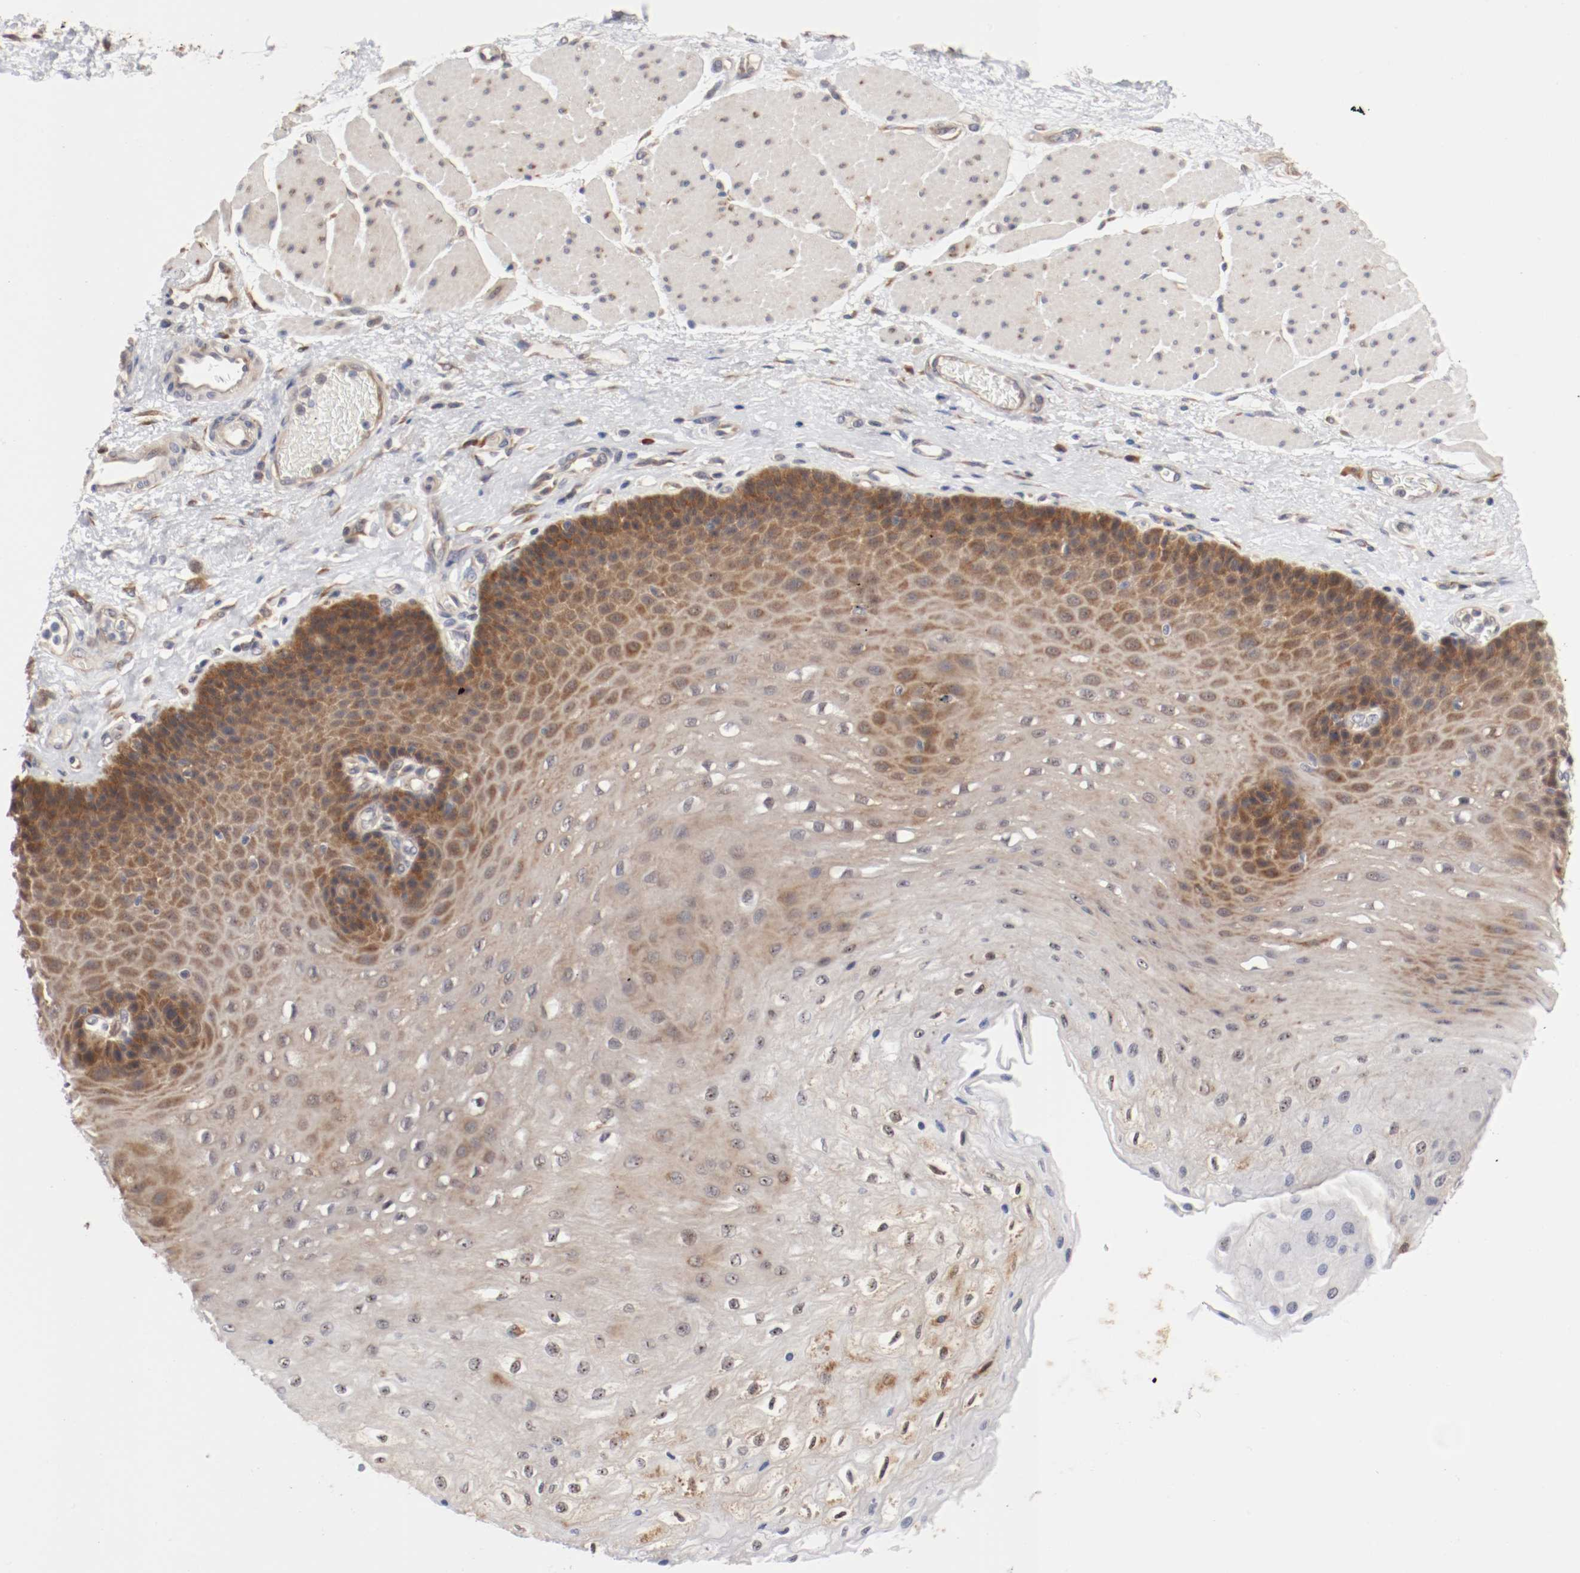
{"staining": {"intensity": "moderate", "quantity": "25%-75%", "location": "cytoplasmic/membranous"}, "tissue": "esophagus", "cell_type": "Squamous epithelial cells", "image_type": "normal", "snomed": [{"axis": "morphology", "description": "Normal tissue, NOS"}, {"axis": "topography", "description": "Esophagus"}], "caption": "A photomicrograph showing moderate cytoplasmic/membranous positivity in about 25%-75% of squamous epithelial cells in unremarkable esophagus, as visualized by brown immunohistochemical staining.", "gene": "FKBP3", "patient": {"sex": "female", "age": 72}}